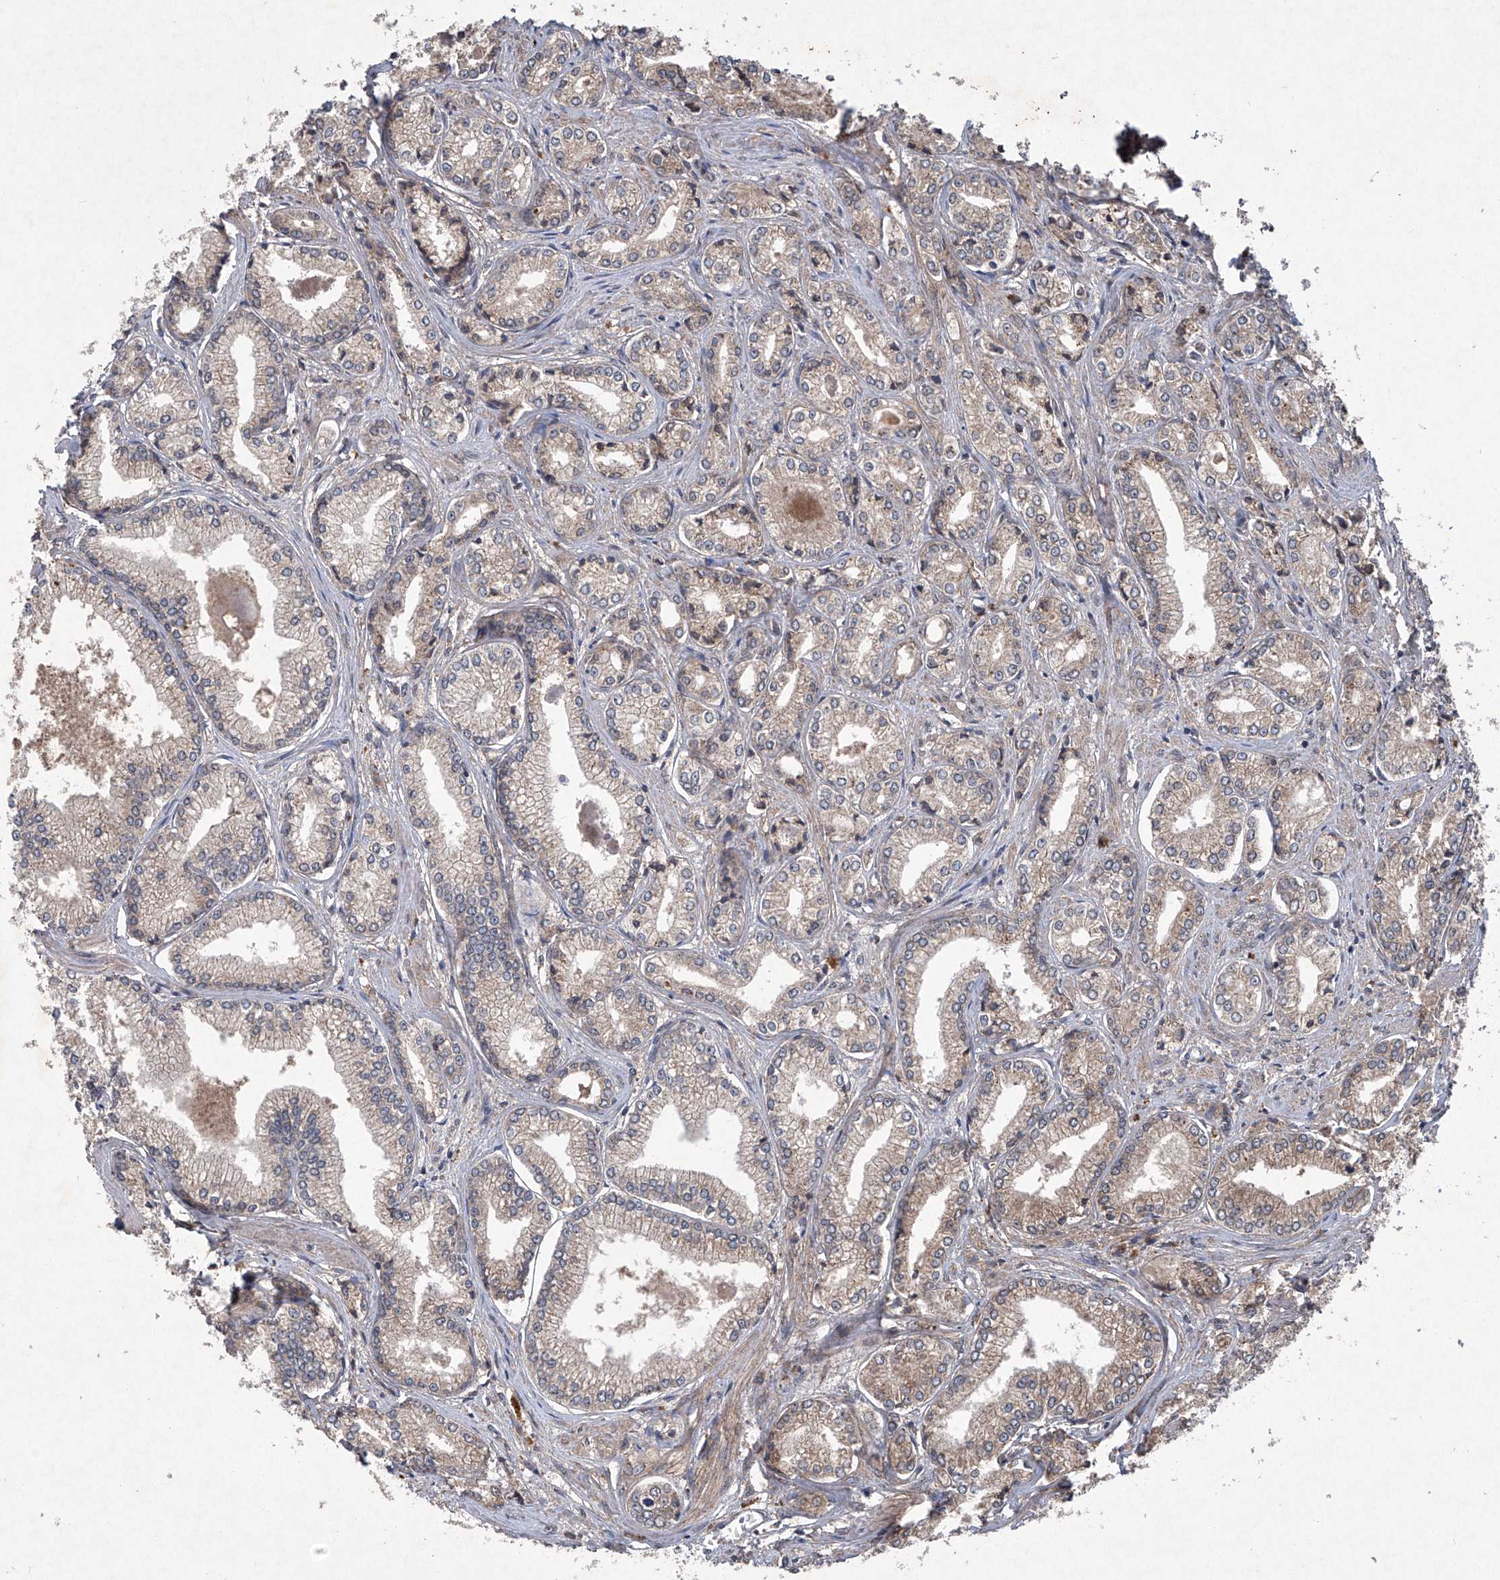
{"staining": {"intensity": "weak", "quantity": ">75%", "location": "cytoplasmic/membranous"}, "tissue": "prostate cancer", "cell_type": "Tumor cells", "image_type": "cancer", "snomed": [{"axis": "morphology", "description": "Adenocarcinoma, Low grade"}, {"axis": "topography", "description": "Prostate"}], "caption": "Immunohistochemistry (DAB) staining of human prostate cancer demonstrates weak cytoplasmic/membranous protein positivity in approximately >75% of tumor cells.", "gene": "SUMF2", "patient": {"sex": "male", "age": 60}}